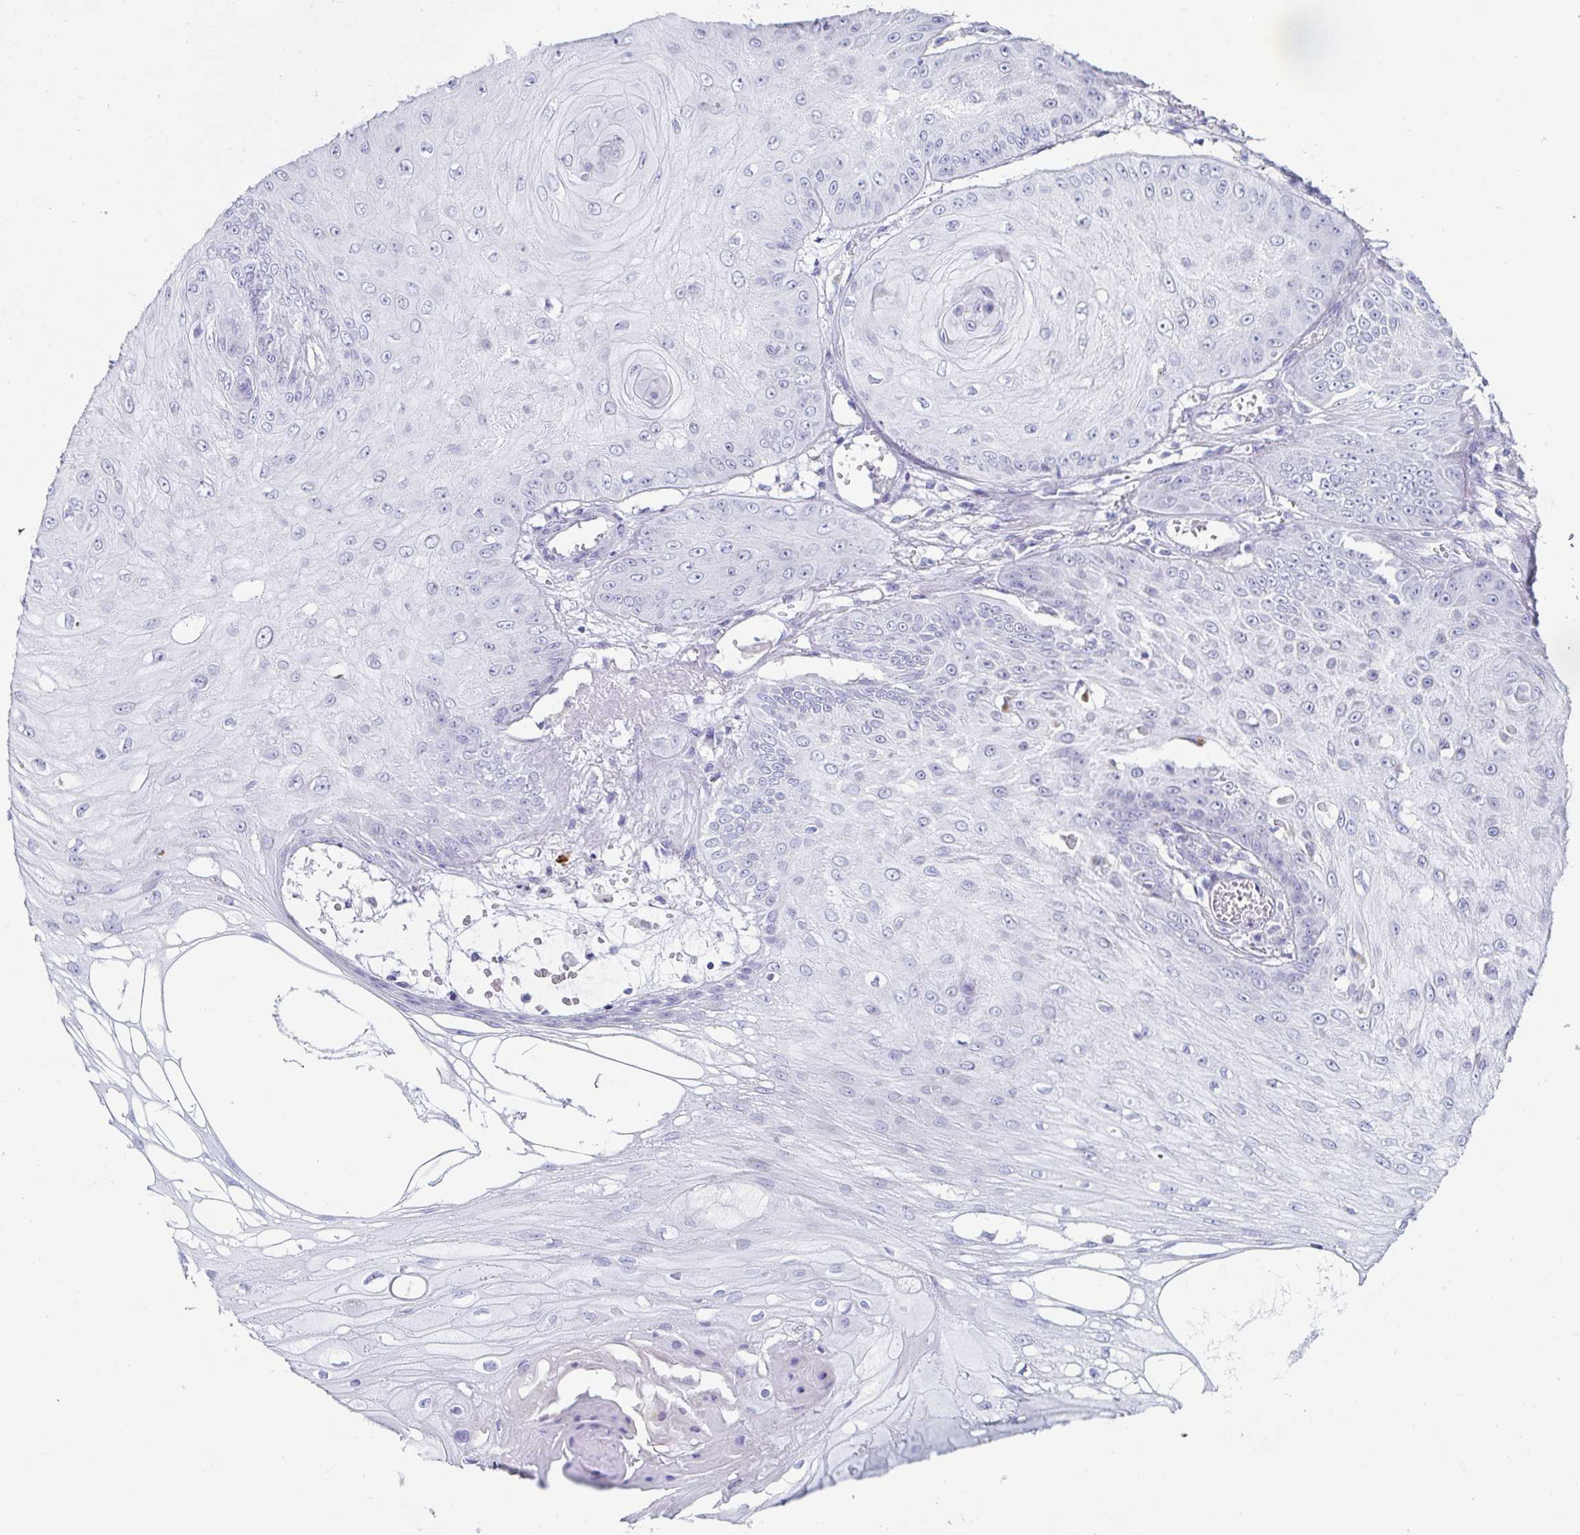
{"staining": {"intensity": "negative", "quantity": "none", "location": "none"}, "tissue": "skin cancer", "cell_type": "Tumor cells", "image_type": "cancer", "snomed": [{"axis": "morphology", "description": "Squamous cell carcinoma, NOS"}, {"axis": "topography", "description": "Skin"}], "caption": "This is an immunohistochemistry micrograph of human skin cancer. There is no expression in tumor cells.", "gene": "OR10K1", "patient": {"sex": "male", "age": 70}}